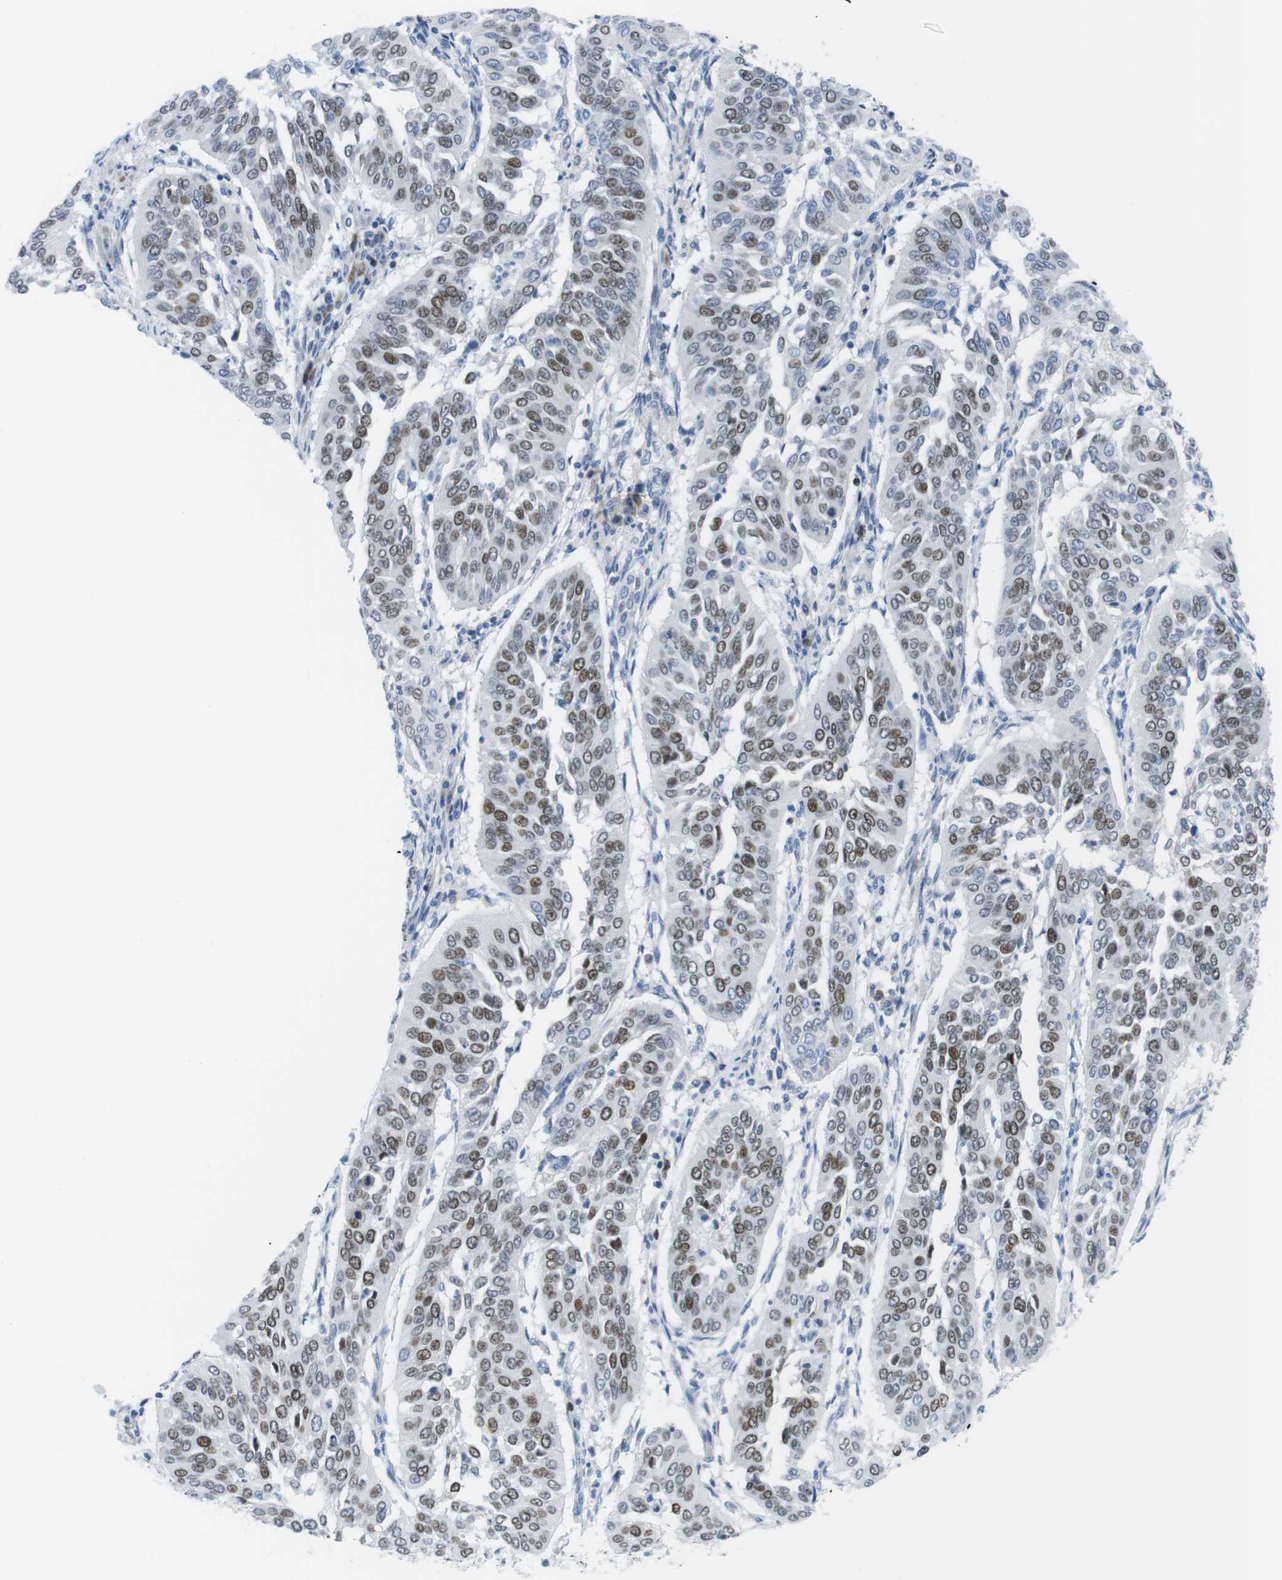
{"staining": {"intensity": "strong", "quantity": ">75%", "location": "nuclear"}, "tissue": "cervical cancer", "cell_type": "Tumor cells", "image_type": "cancer", "snomed": [{"axis": "morphology", "description": "Normal tissue, NOS"}, {"axis": "morphology", "description": "Squamous cell carcinoma, NOS"}, {"axis": "topography", "description": "Cervix"}], "caption": "Human cervical cancer (squamous cell carcinoma) stained with a protein marker shows strong staining in tumor cells.", "gene": "CHAF1A", "patient": {"sex": "female", "age": 39}}